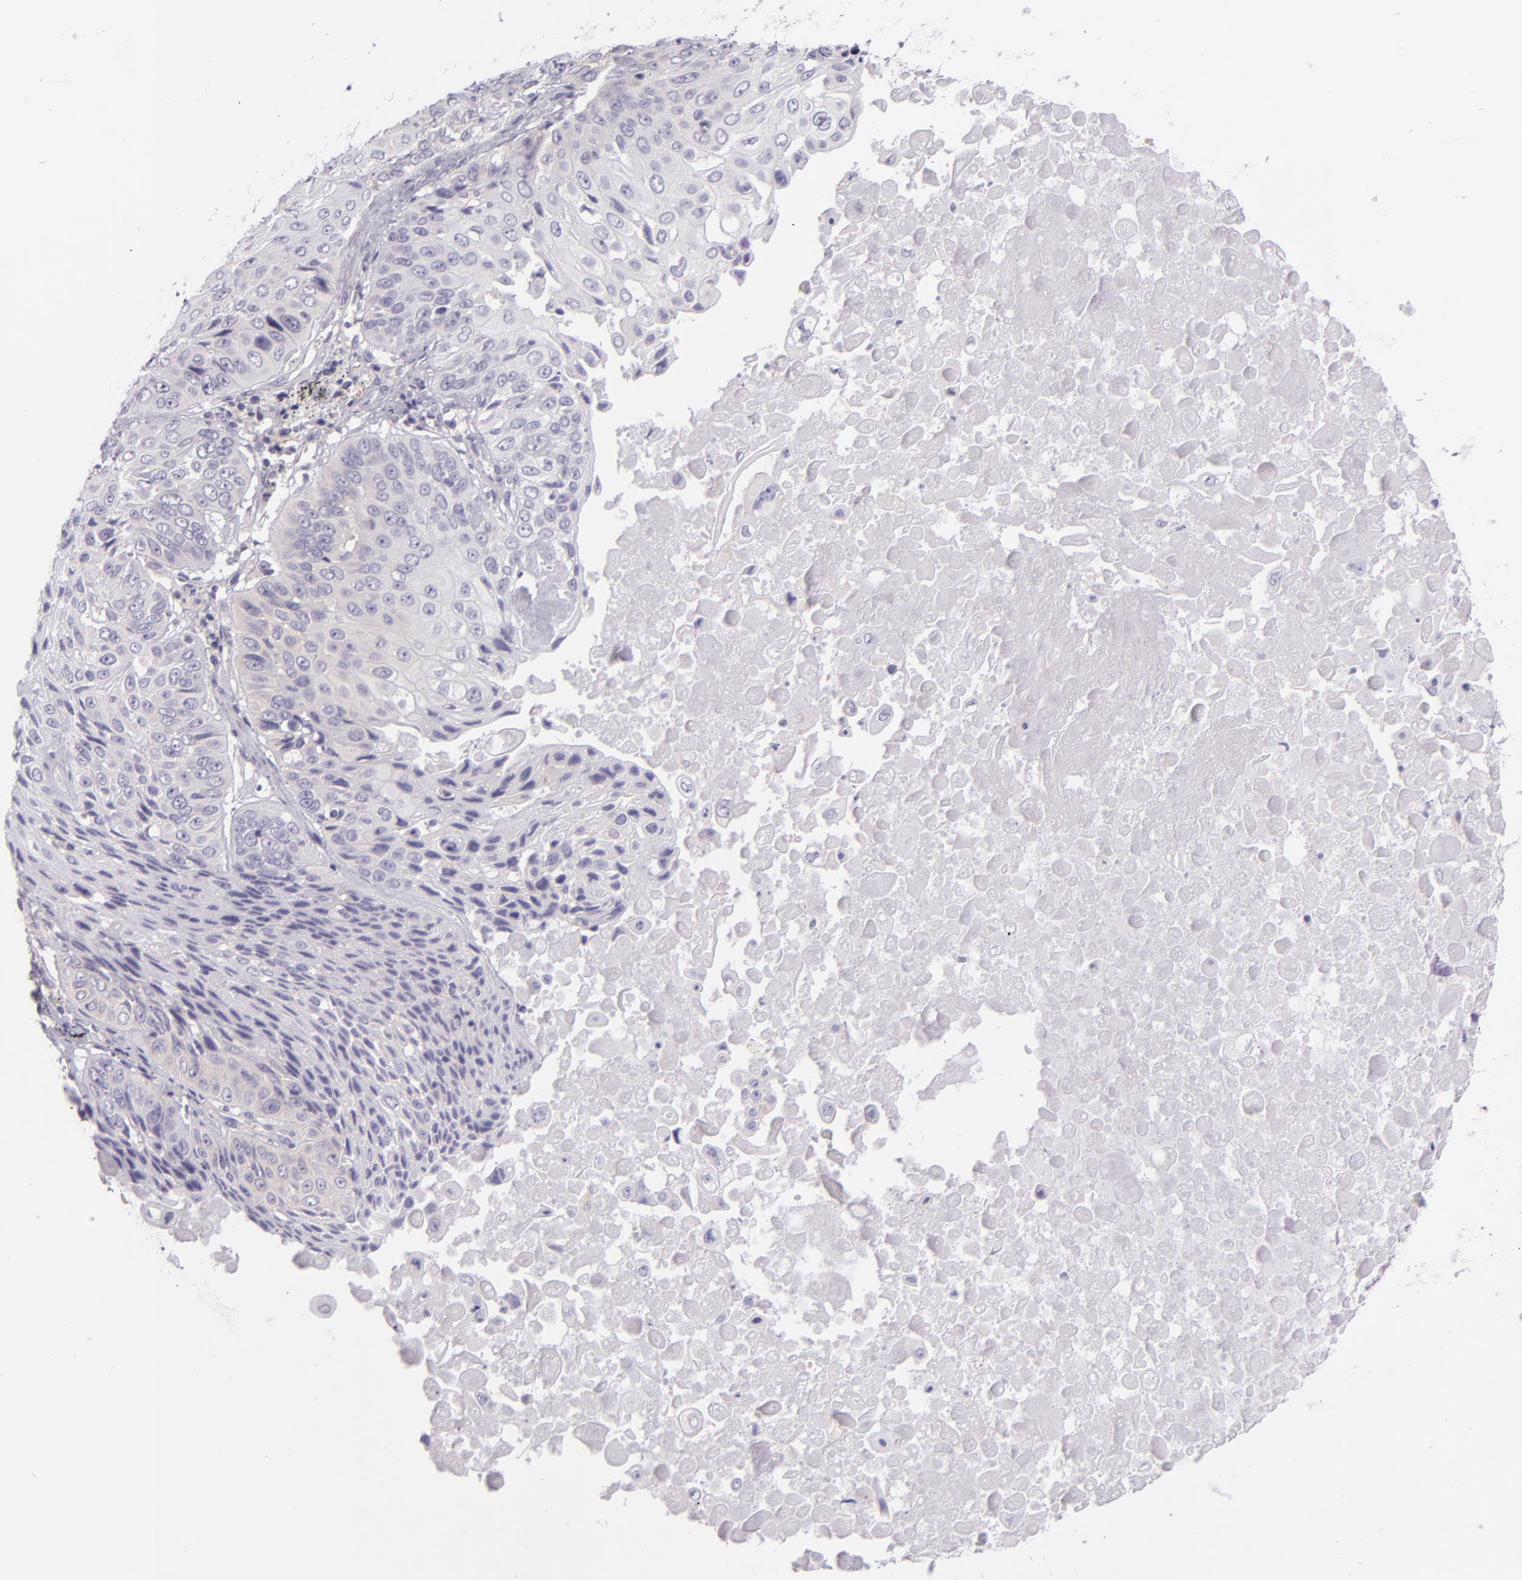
{"staining": {"intensity": "negative", "quantity": "none", "location": "none"}, "tissue": "lung cancer", "cell_type": "Tumor cells", "image_type": "cancer", "snomed": [{"axis": "morphology", "description": "Adenocarcinoma, NOS"}, {"axis": "topography", "description": "Lung"}], "caption": "Immunohistochemical staining of human adenocarcinoma (lung) shows no significant expression in tumor cells.", "gene": "ZC3H7B", "patient": {"sex": "male", "age": 60}}